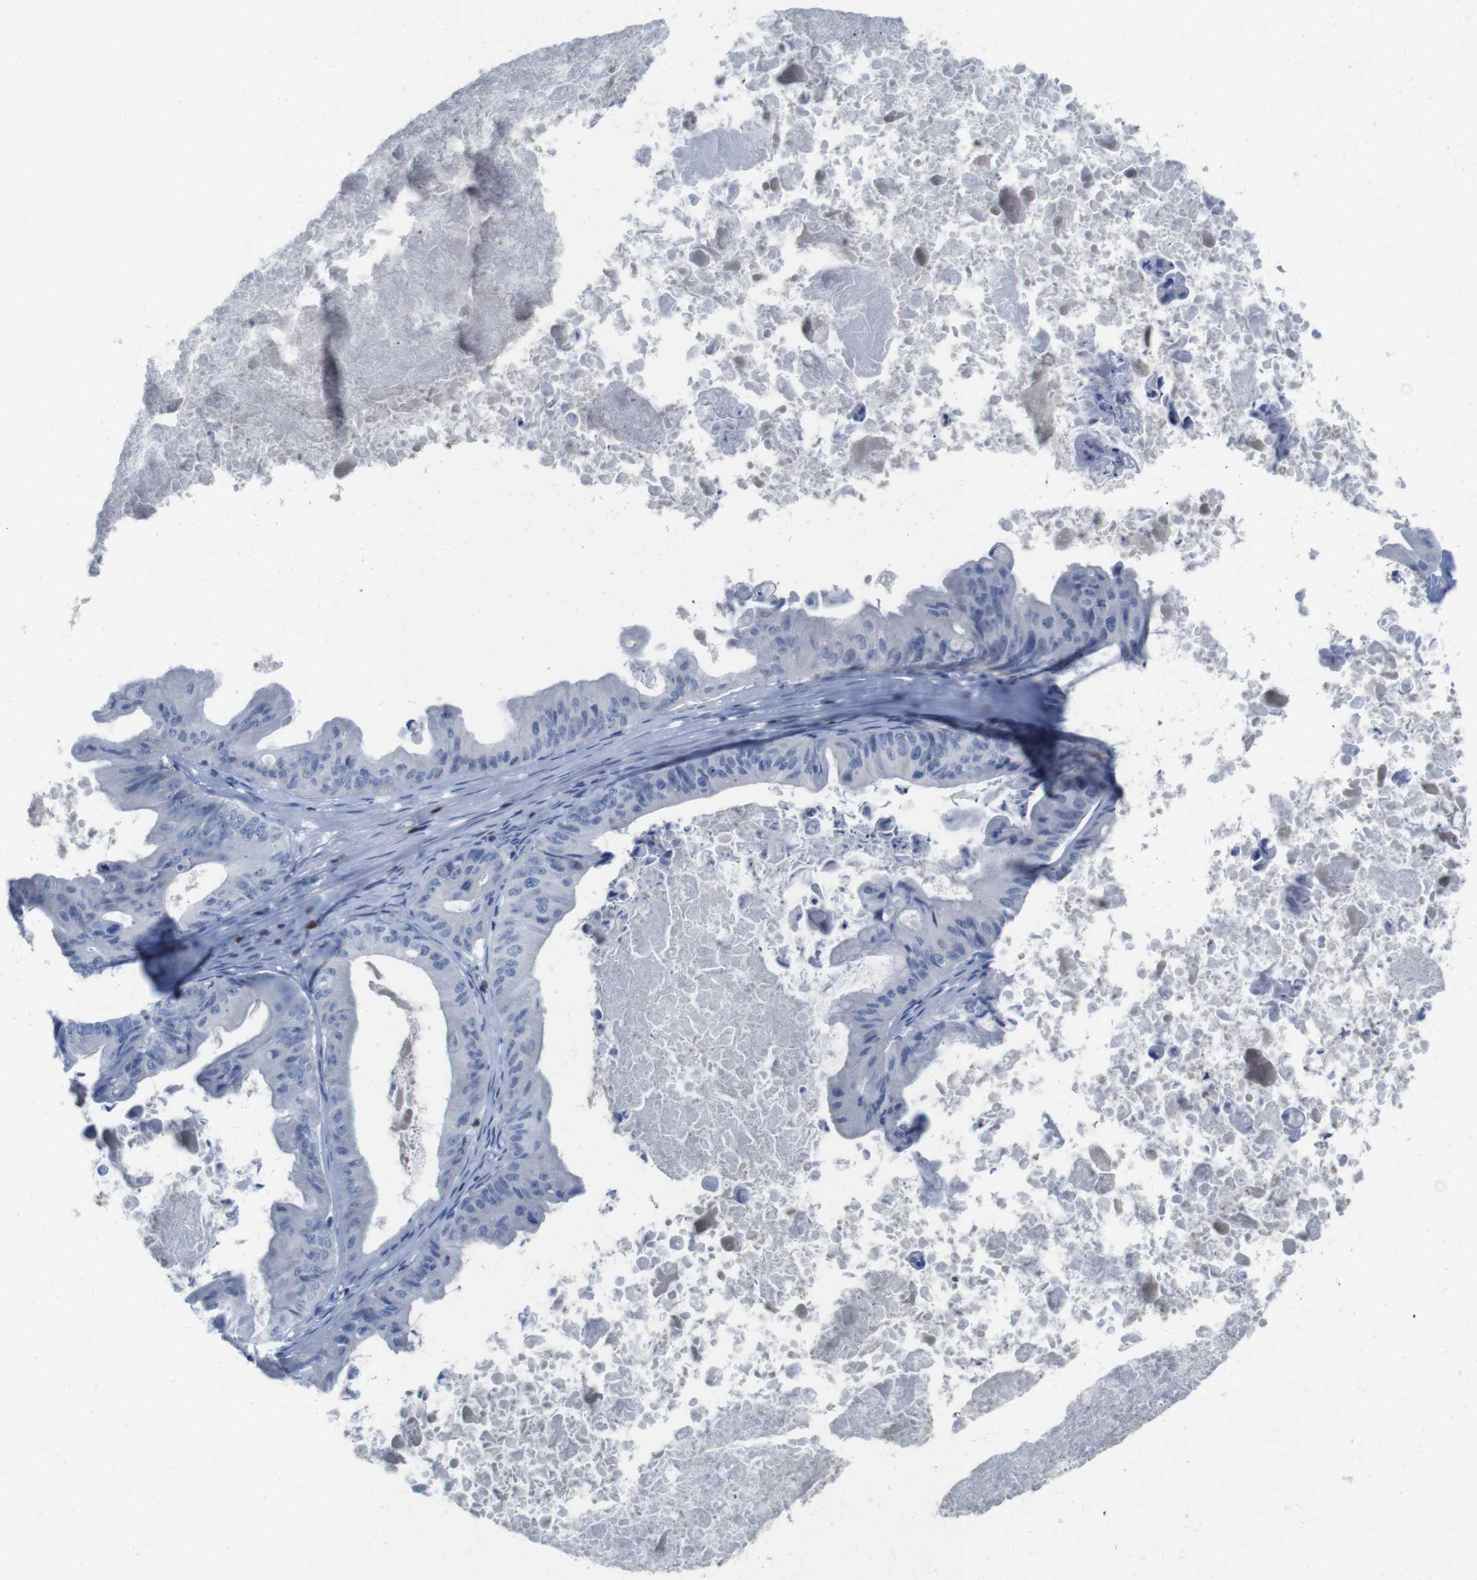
{"staining": {"intensity": "negative", "quantity": "none", "location": "none"}, "tissue": "ovarian cancer", "cell_type": "Tumor cells", "image_type": "cancer", "snomed": [{"axis": "morphology", "description": "Cystadenocarcinoma, mucinous, NOS"}, {"axis": "topography", "description": "Ovary"}], "caption": "High magnification brightfield microscopy of ovarian cancer stained with DAB (brown) and counterstained with hematoxylin (blue): tumor cells show no significant expression.", "gene": "CD5", "patient": {"sex": "female", "age": 37}}